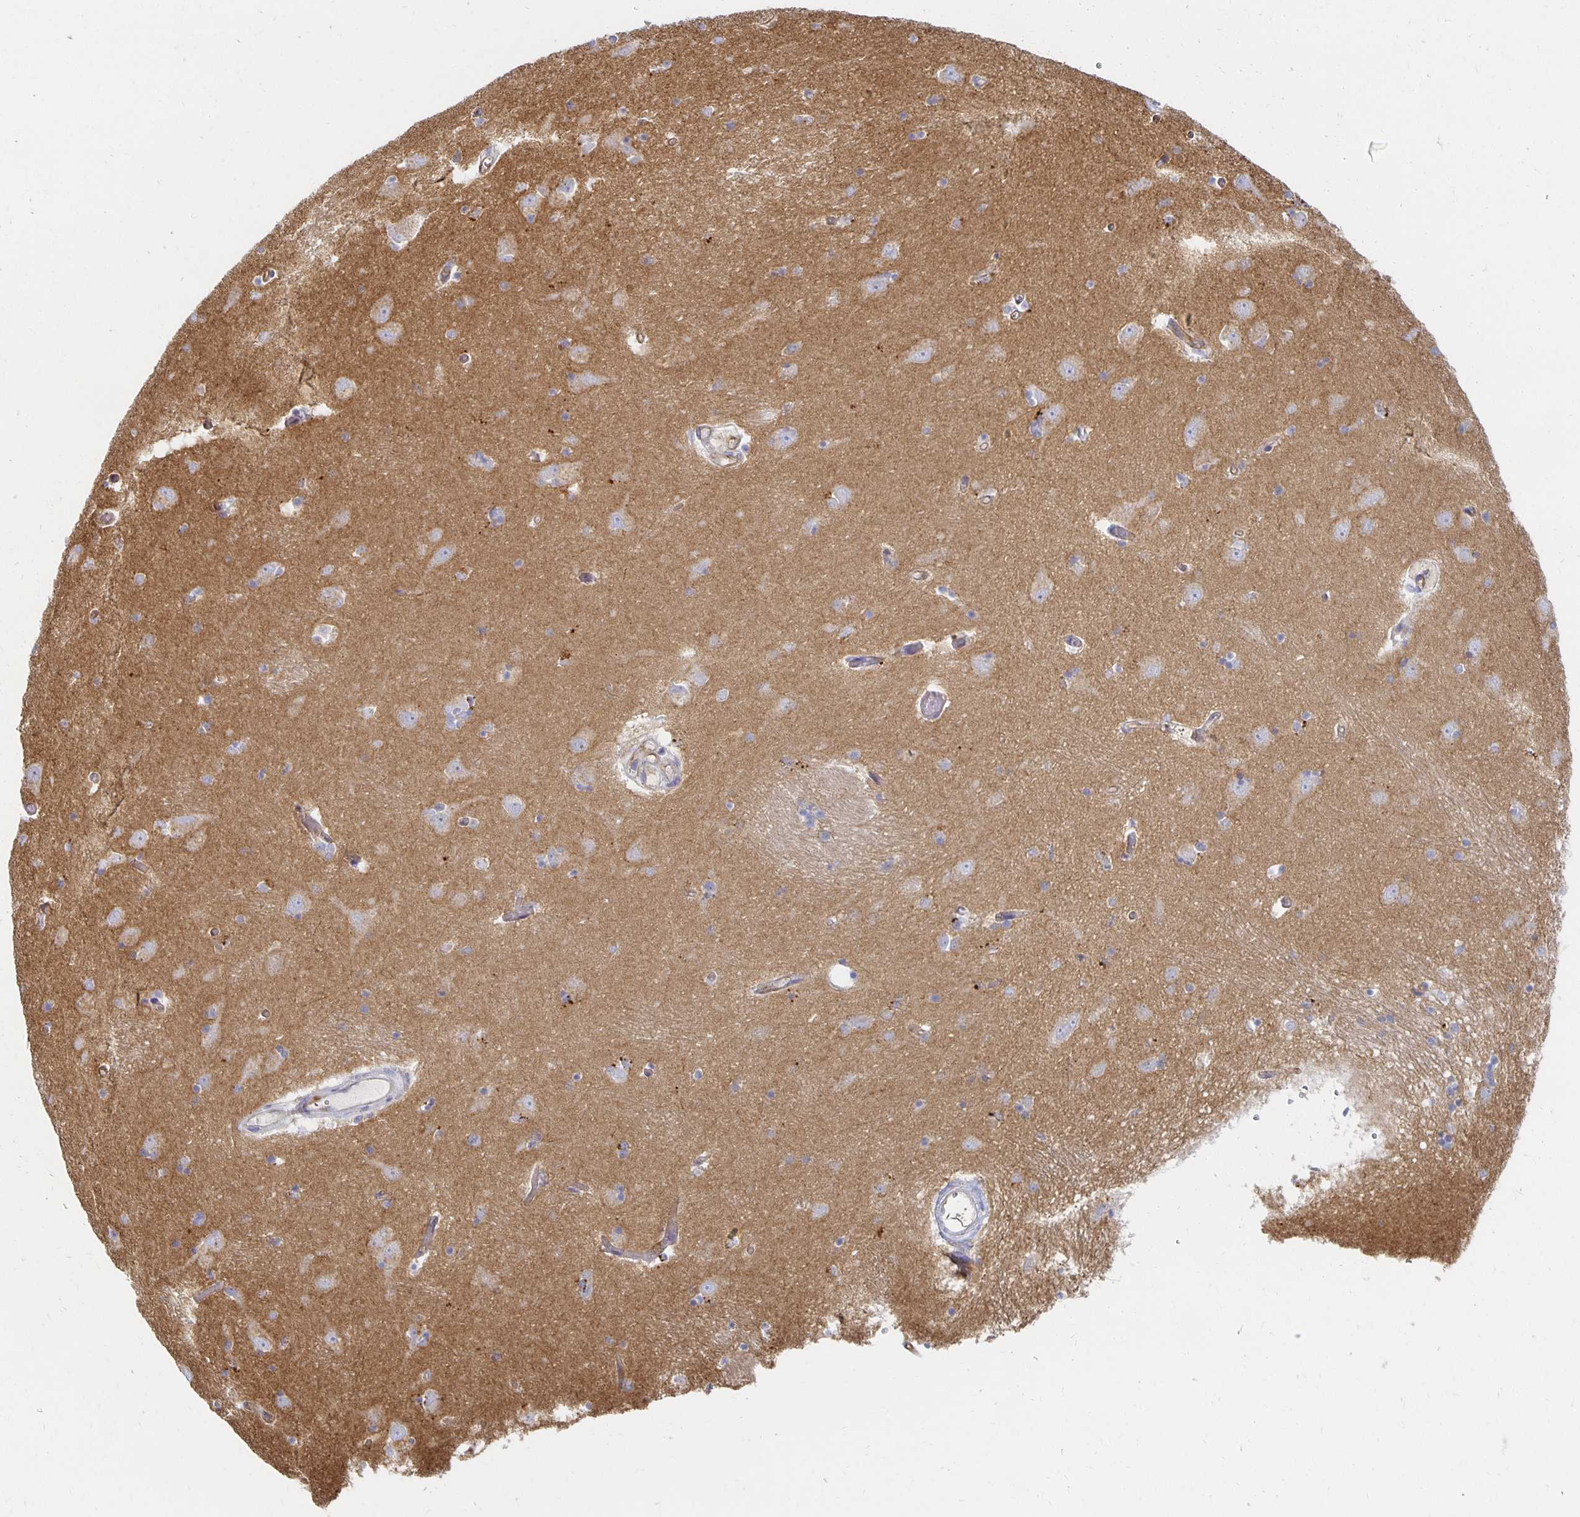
{"staining": {"intensity": "negative", "quantity": "none", "location": "none"}, "tissue": "caudate", "cell_type": "Glial cells", "image_type": "normal", "snomed": [{"axis": "morphology", "description": "Normal tissue, NOS"}, {"axis": "topography", "description": "Lateral ventricle wall"}, {"axis": "topography", "description": "Hippocampus"}], "caption": "A high-resolution photomicrograph shows immunohistochemistry (IHC) staining of normal caudate, which exhibits no significant expression in glial cells.", "gene": "TAAR1", "patient": {"sex": "female", "age": 63}}